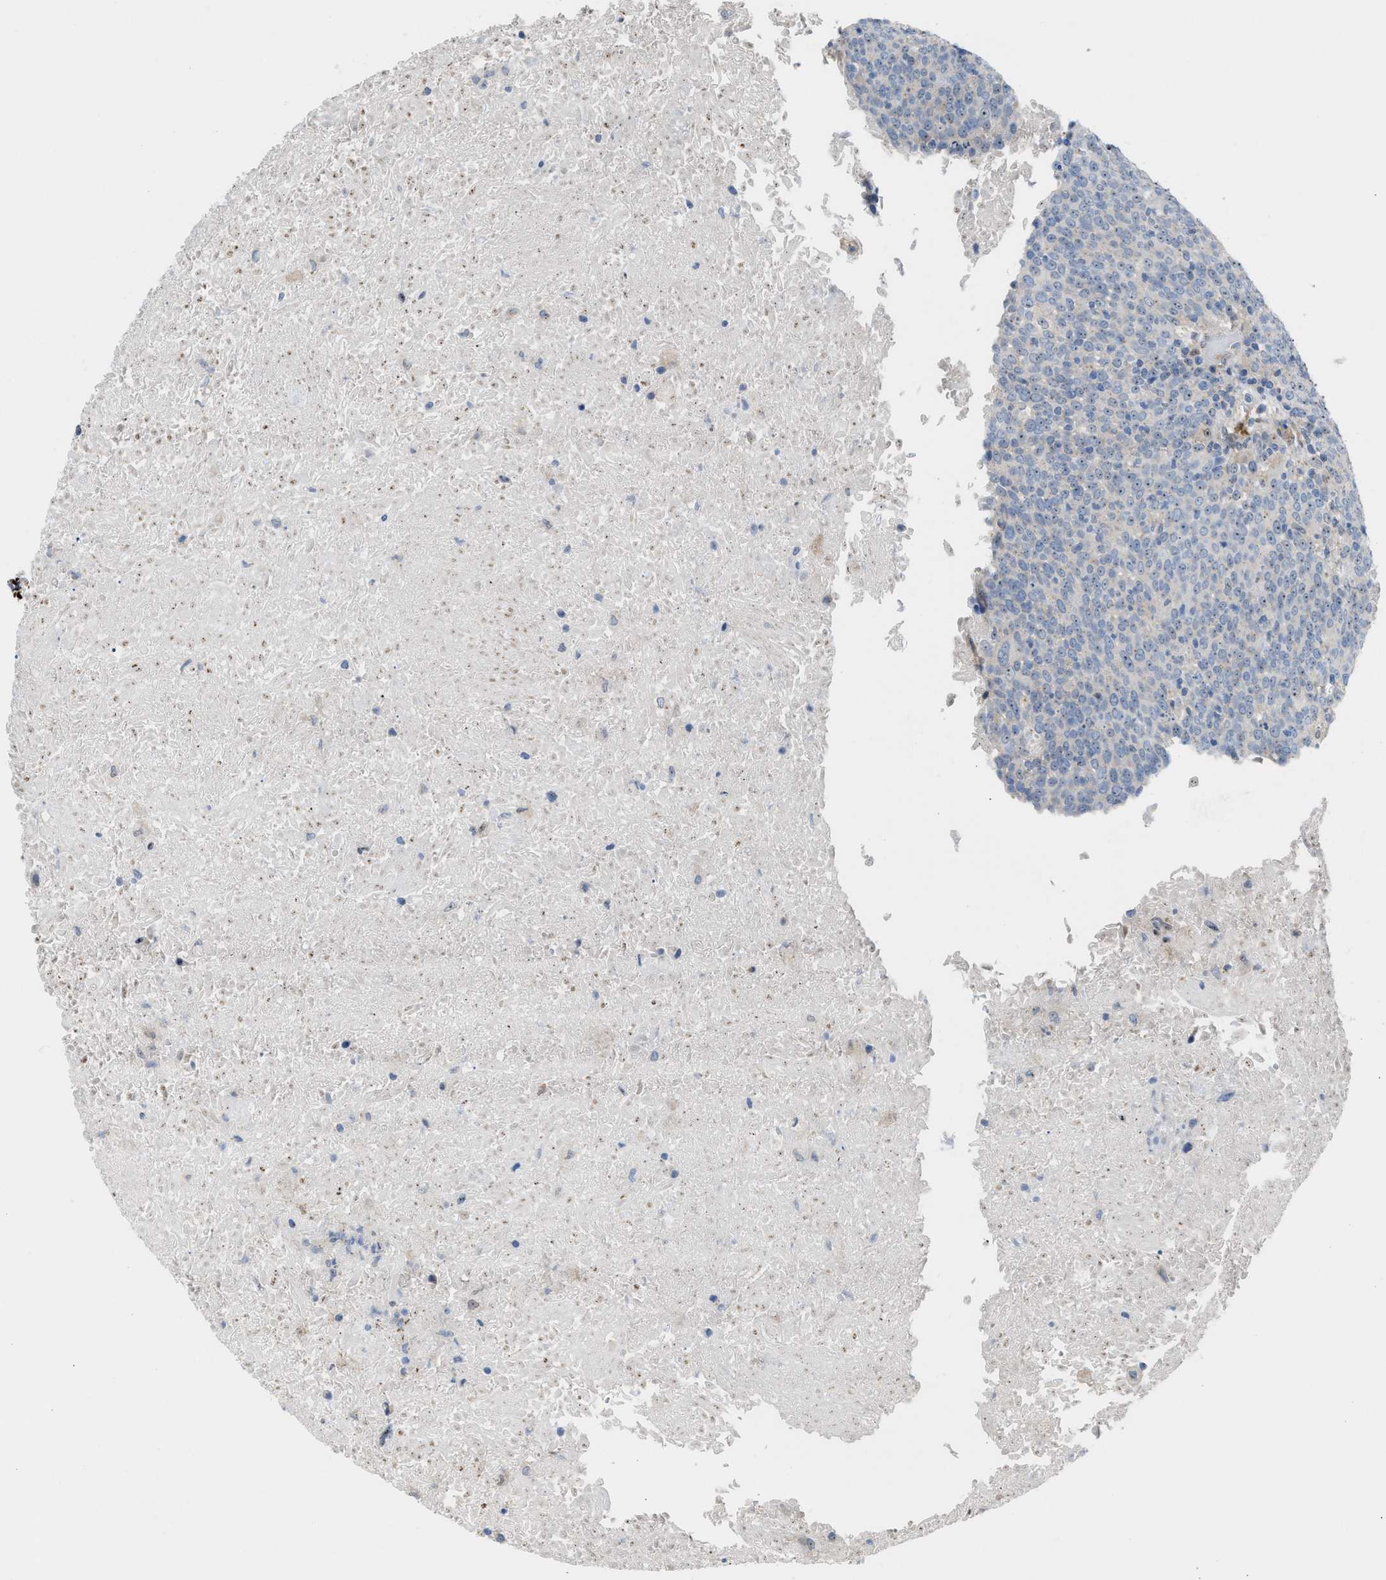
{"staining": {"intensity": "weak", "quantity": "25%-75%", "location": "nuclear"}, "tissue": "head and neck cancer", "cell_type": "Tumor cells", "image_type": "cancer", "snomed": [{"axis": "morphology", "description": "Squamous cell carcinoma, NOS"}, {"axis": "morphology", "description": "Squamous cell carcinoma, metastatic, NOS"}, {"axis": "topography", "description": "Lymph node"}, {"axis": "topography", "description": "Head-Neck"}], "caption": "An image showing weak nuclear staining in approximately 25%-75% of tumor cells in head and neck cancer (metastatic squamous cell carcinoma), as visualized by brown immunohistochemical staining.", "gene": "NQO2", "patient": {"sex": "male", "age": 62}}